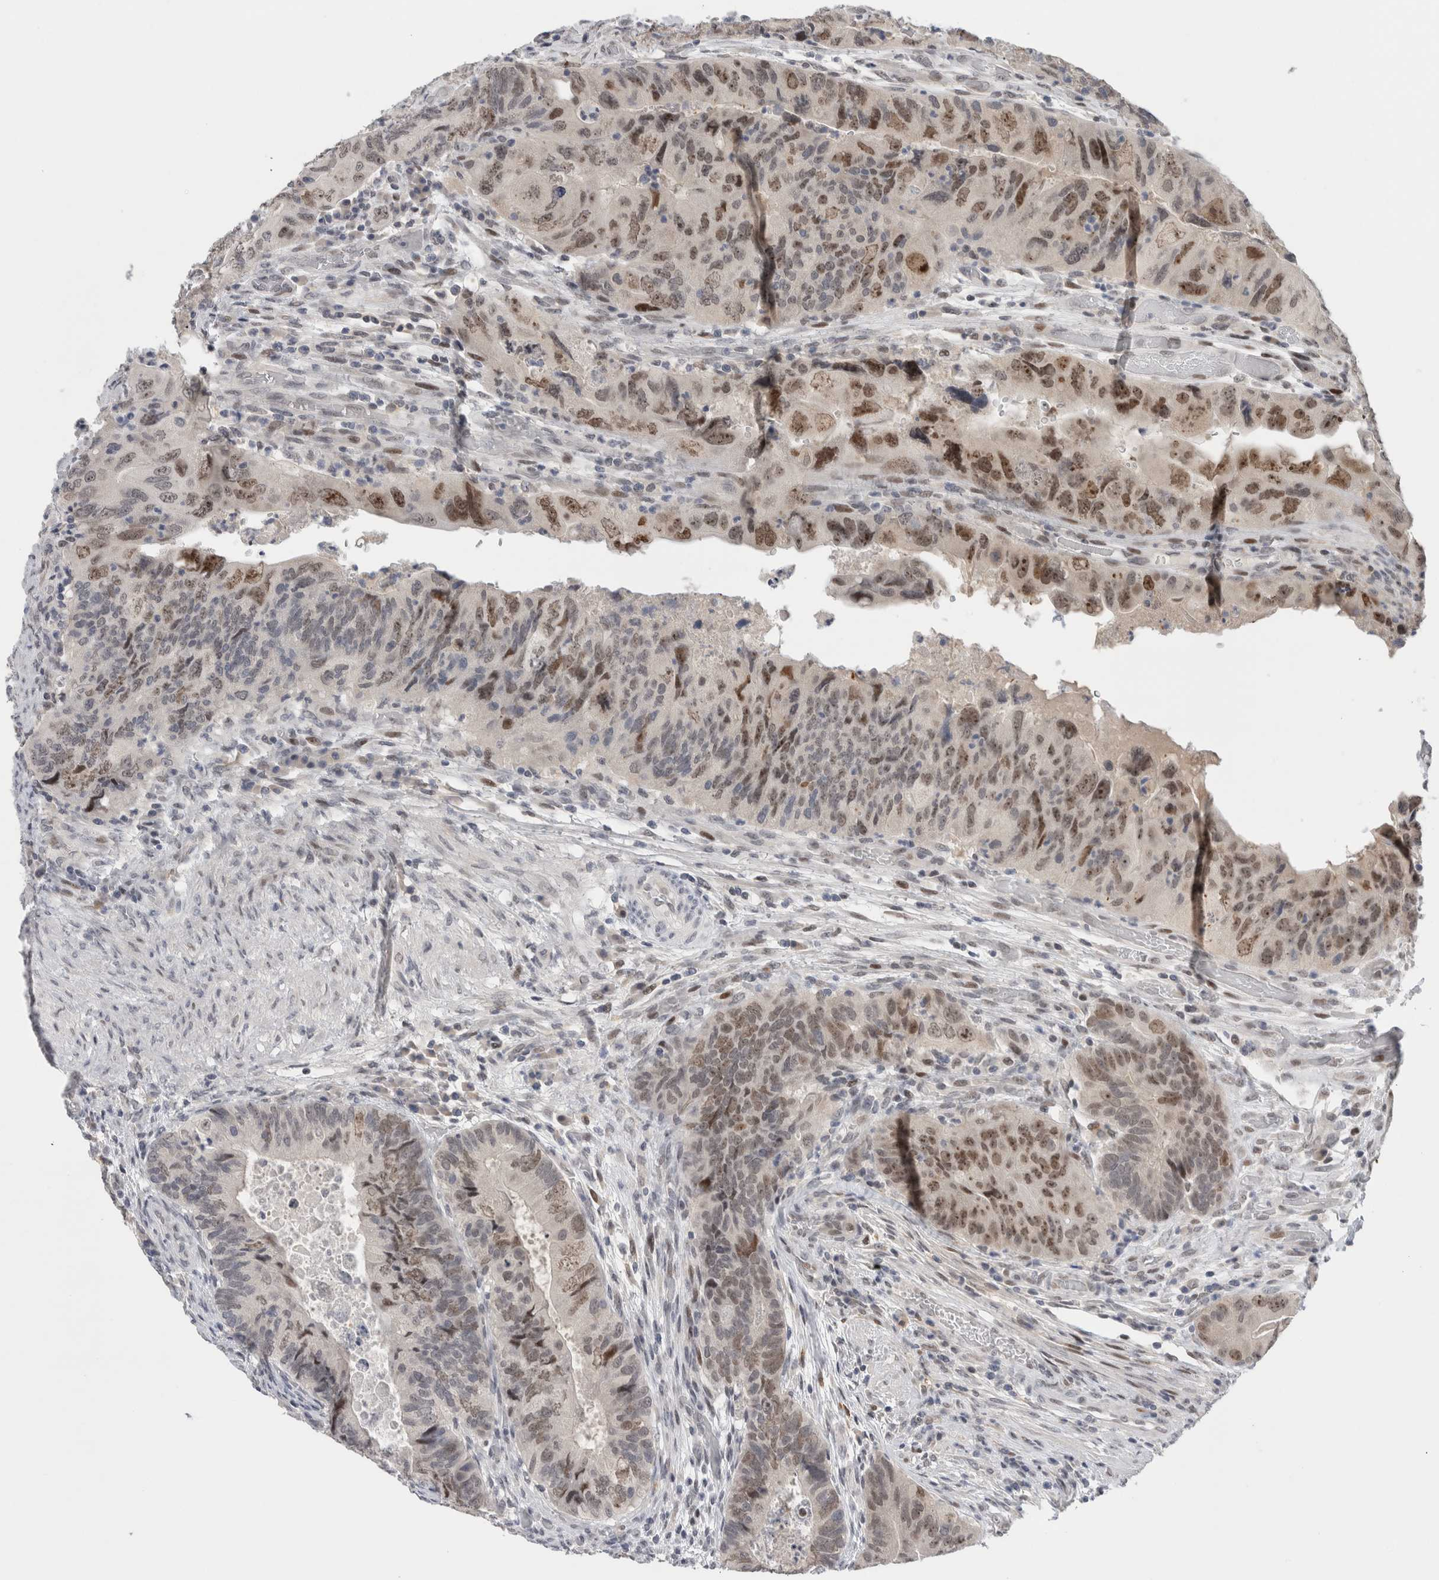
{"staining": {"intensity": "moderate", "quantity": "25%-75%", "location": "nuclear"}, "tissue": "colorectal cancer", "cell_type": "Tumor cells", "image_type": "cancer", "snomed": [{"axis": "morphology", "description": "Adenocarcinoma, NOS"}, {"axis": "topography", "description": "Rectum"}], "caption": "The micrograph exhibits a brown stain indicating the presence of a protein in the nuclear of tumor cells in colorectal adenocarcinoma.", "gene": "ZNF521", "patient": {"sex": "male", "age": 63}}